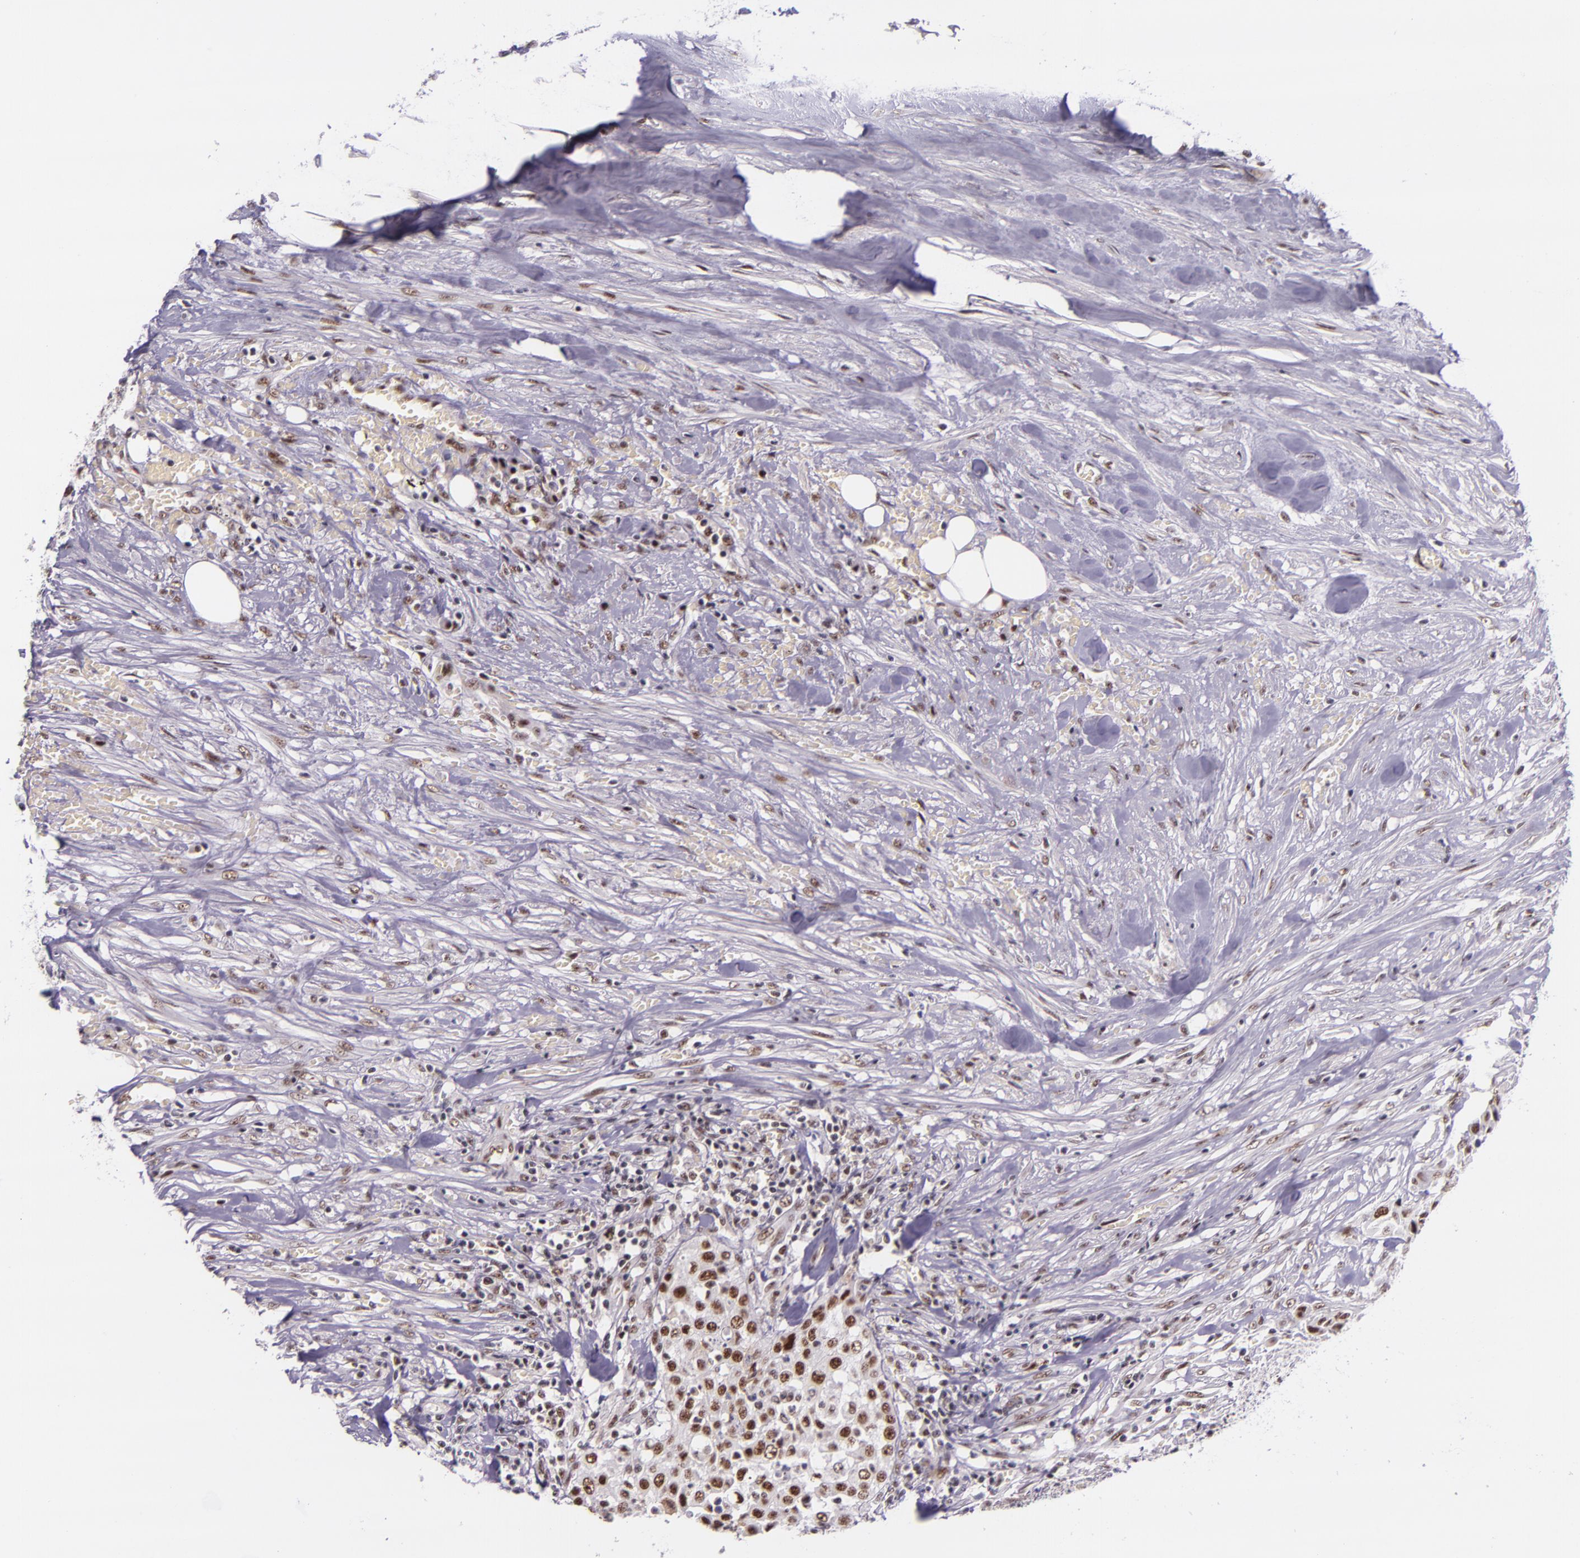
{"staining": {"intensity": "moderate", "quantity": ">75%", "location": "nuclear"}, "tissue": "urothelial cancer", "cell_type": "Tumor cells", "image_type": "cancer", "snomed": [{"axis": "morphology", "description": "Urothelial carcinoma, High grade"}, {"axis": "topography", "description": "Urinary bladder"}], "caption": "Urothelial cancer tissue reveals moderate nuclear expression in approximately >75% of tumor cells, visualized by immunohistochemistry. The staining was performed using DAB (3,3'-diaminobenzidine) to visualize the protein expression in brown, while the nuclei were stained in blue with hematoxylin (Magnification: 20x).", "gene": "GPKOW", "patient": {"sex": "male", "age": 74}}